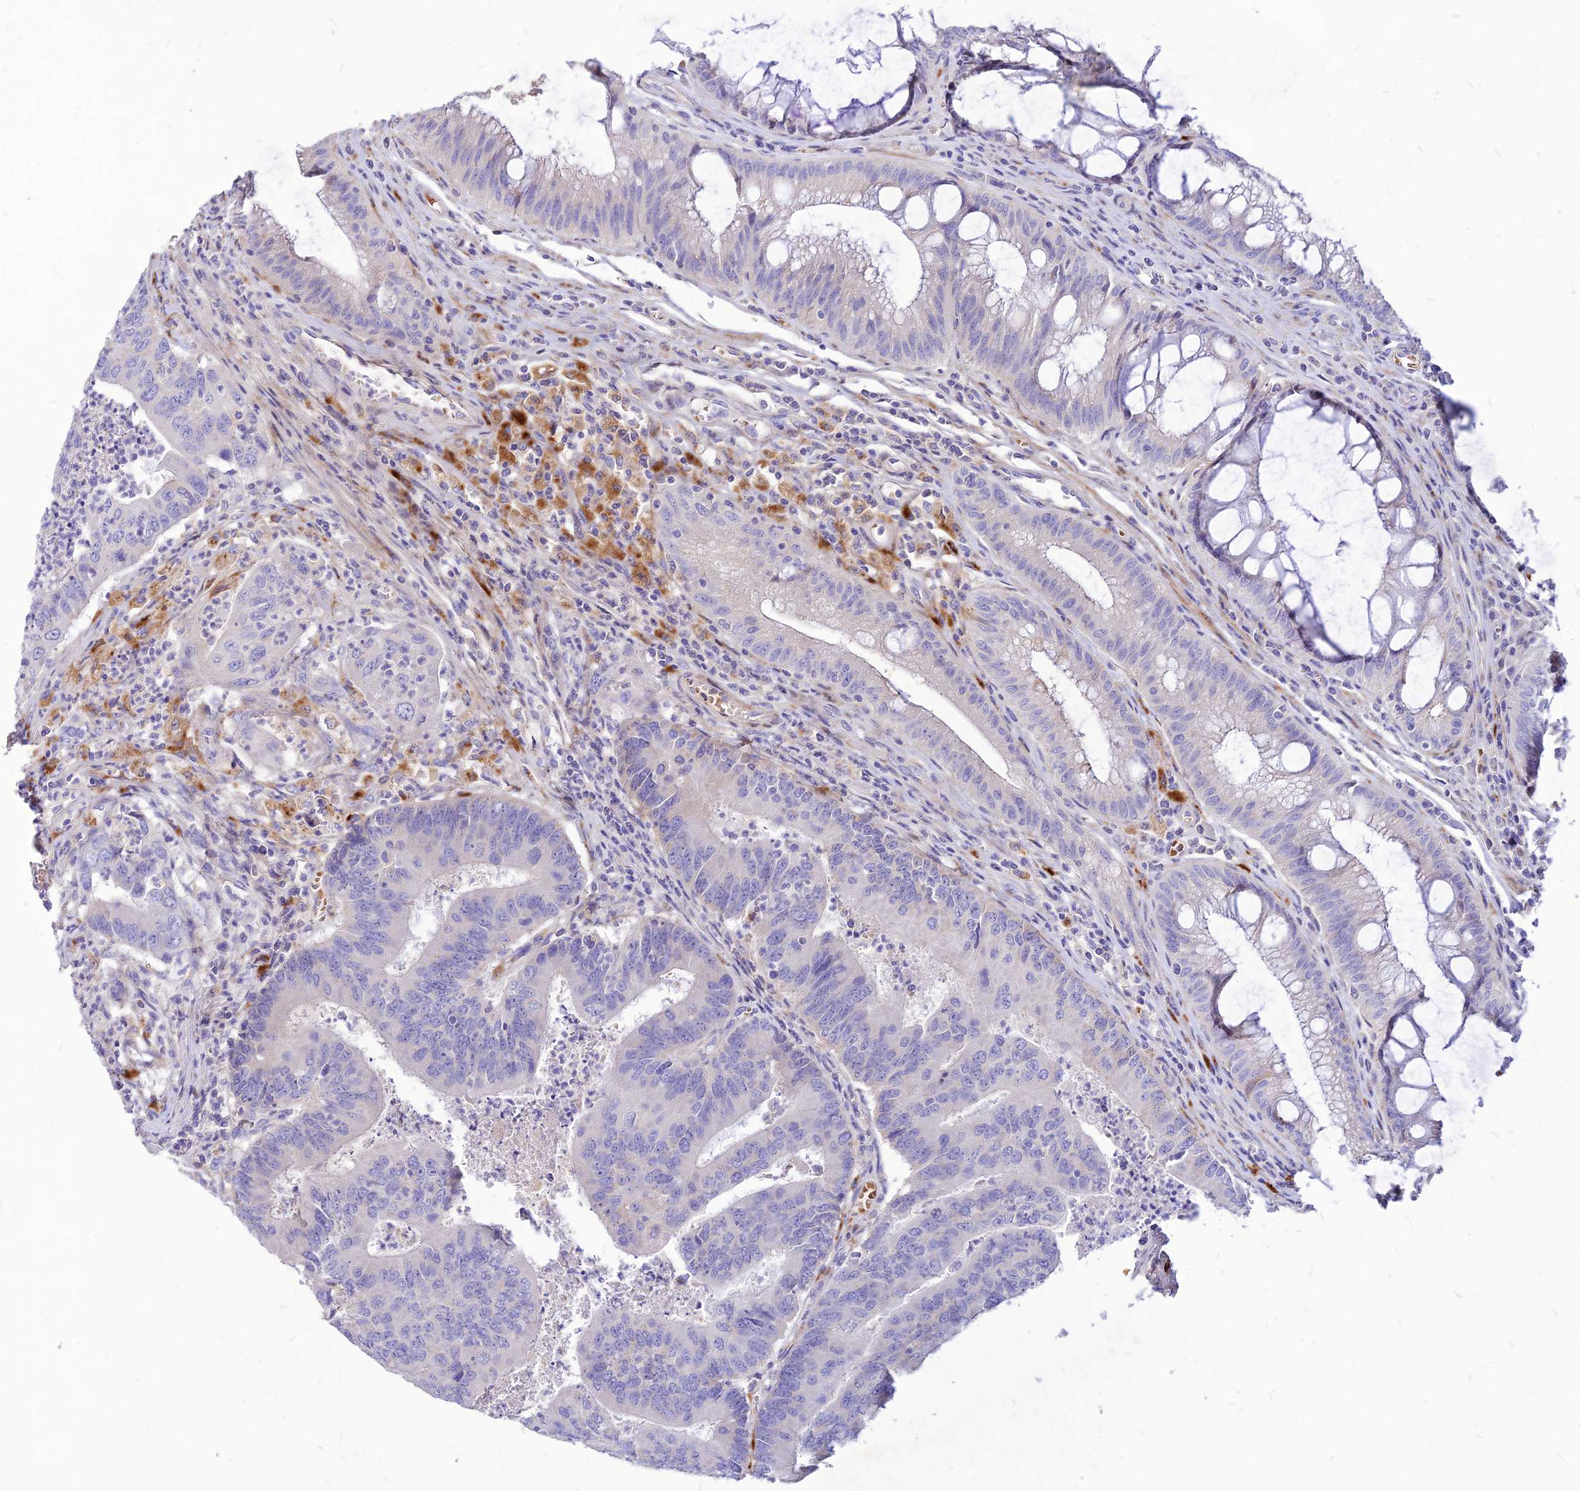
{"staining": {"intensity": "negative", "quantity": "none", "location": "none"}, "tissue": "colorectal cancer", "cell_type": "Tumor cells", "image_type": "cancer", "snomed": [{"axis": "morphology", "description": "Adenocarcinoma, NOS"}, {"axis": "topography", "description": "Colon"}], "caption": "Protein analysis of colorectal cancer shows no significant positivity in tumor cells.", "gene": "RIMOC1", "patient": {"sex": "female", "age": 67}}